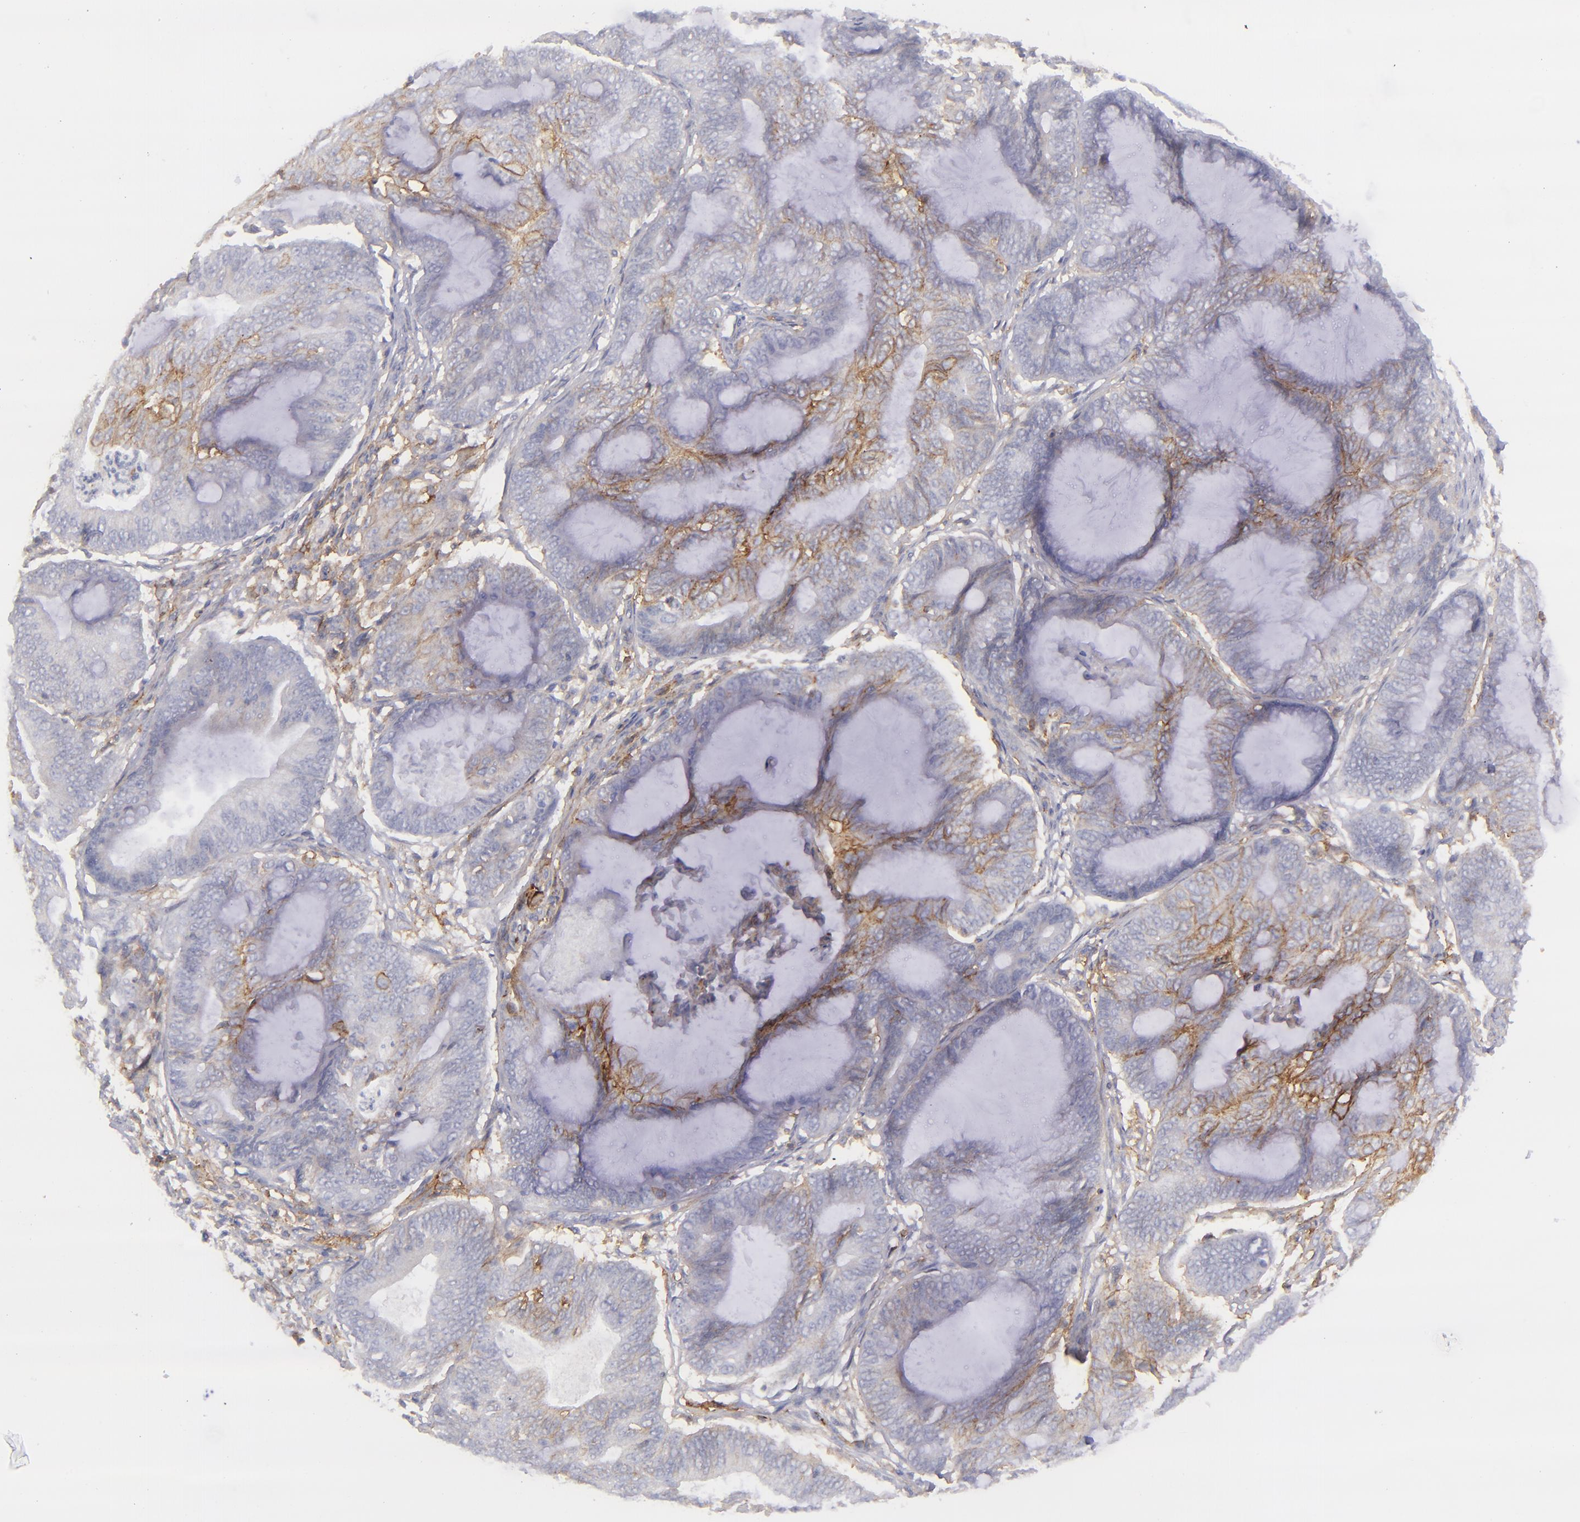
{"staining": {"intensity": "moderate", "quantity": "25%-75%", "location": "cytoplasmic/membranous"}, "tissue": "endometrial cancer", "cell_type": "Tumor cells", "image_type": "cancer", "snomed": [{"axis": "morphology", "description": "Adenocarcinoma, NOS"}, {"axis": "topography", "description": "Endometrium"}], "caption": "Endometrial cancer (adenocarcinoma) was stained to show a protein in brown. There is medium levels of moderate cytoplasmic/membranous staining in about 25%-75% of tumor cells.", "gene": "BSG", "patient": {"sex": "female", "age": 63}}